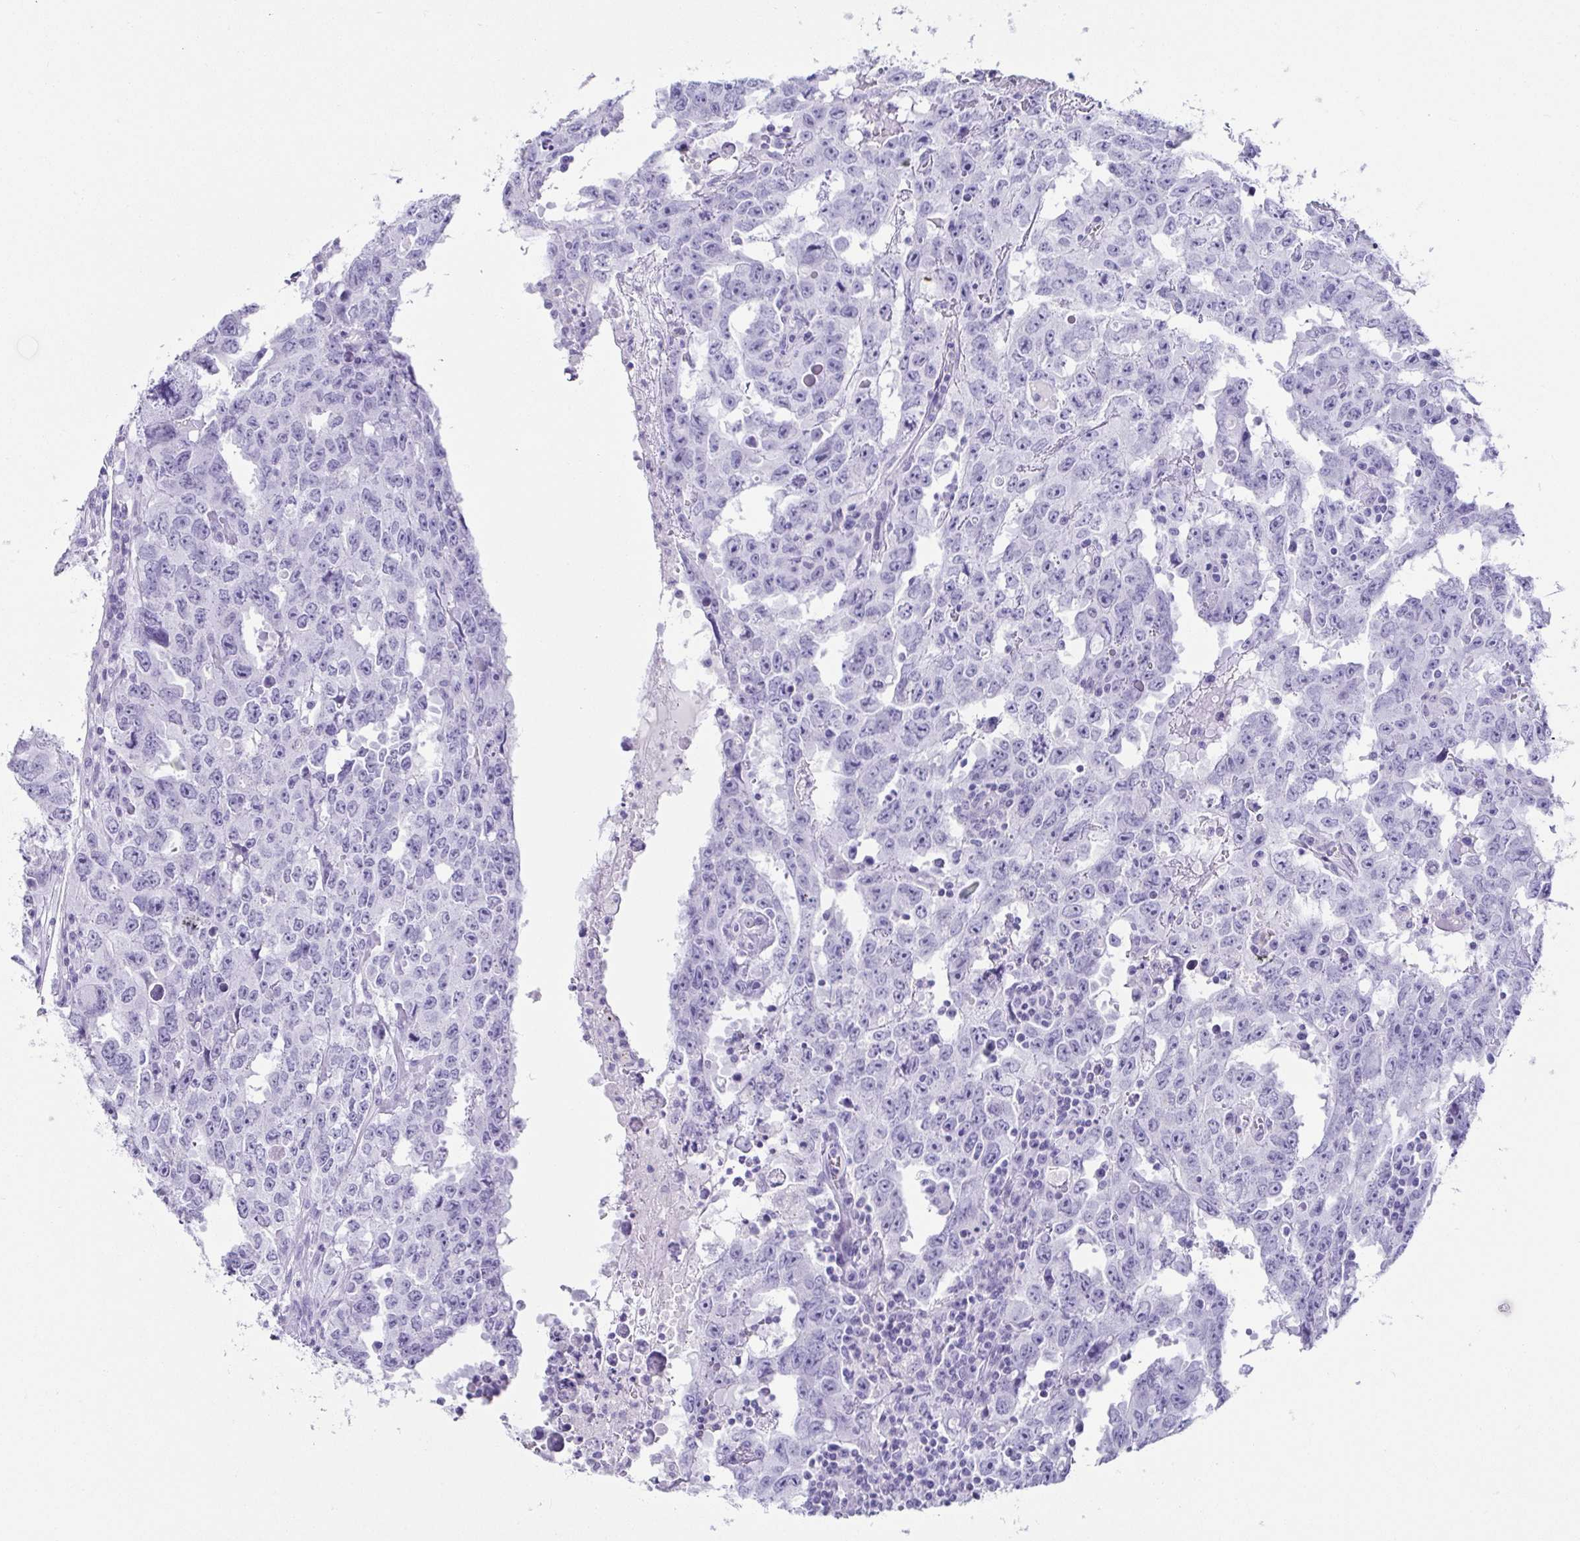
{"staining": {"intensity": "negative", "quantity": "none", "location": "none"}, "tissue": "testis cancer", "cell_type": "Tumor cells", "image_type": "cancer", "snomed": [{"axis": "morphology", "description": "Carcinoma, Embryonal, NOS"}, {"axis": "topography", "description": "Testis"}], "caption": "IHC image of neoplastic tissue: human testis embryonal carcinoma stained with DAB (3,3'-diaminobenzidine) exhibits no significant protein positivity in tumor cells.", "gene": "CD164L2", "patient": {"sex": "male", "age": 22}}